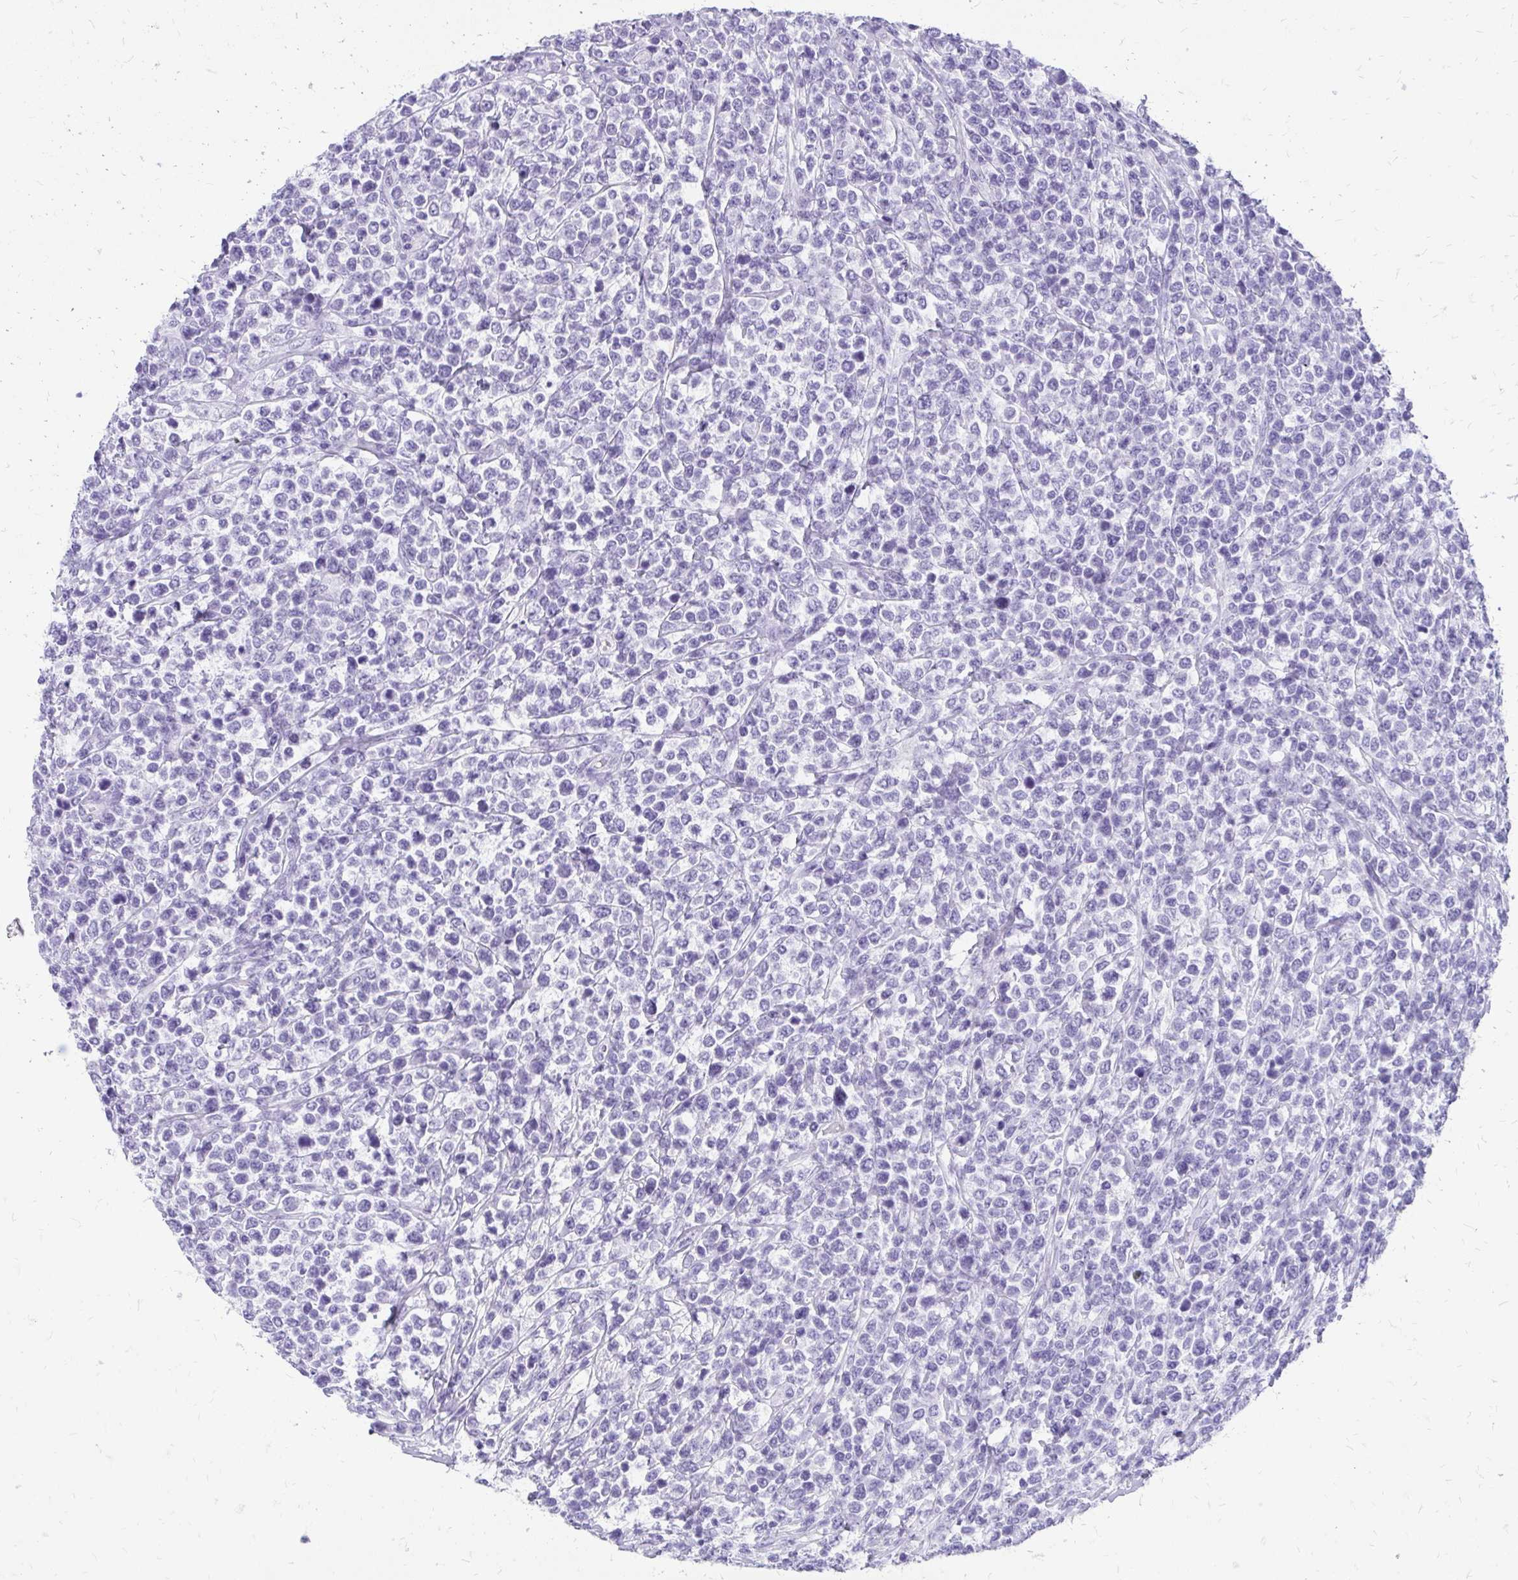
{"staining": {"intensity": "negative", "quantity": "none", "location": "none"}, "tissue": "lymphoma", "cell_type": "Tumor cells", "image_type": "cancer", "snomed": [{"axis": "morphology", "description": "Malignant lymphoma, non-Hodgkin's type, High grade"}, {"axis": "topography", "description": "Soft tissue"}], "caption": "High power microscopy image of an immunohistochemistry (IHC) photomicrograph of high-grade malignant lymphoma, non-Hodgkin's type, revealing no significant staining in tumor cells. (Stains: DAB (3,3'-diaminobenzidine) immunohistochemistry with hematoxylin counter stain, Microscopy: brightfield microscopy at high magnification).", "gene": "SLC32A1", "patient": {"sex": "female", "age": 56}}